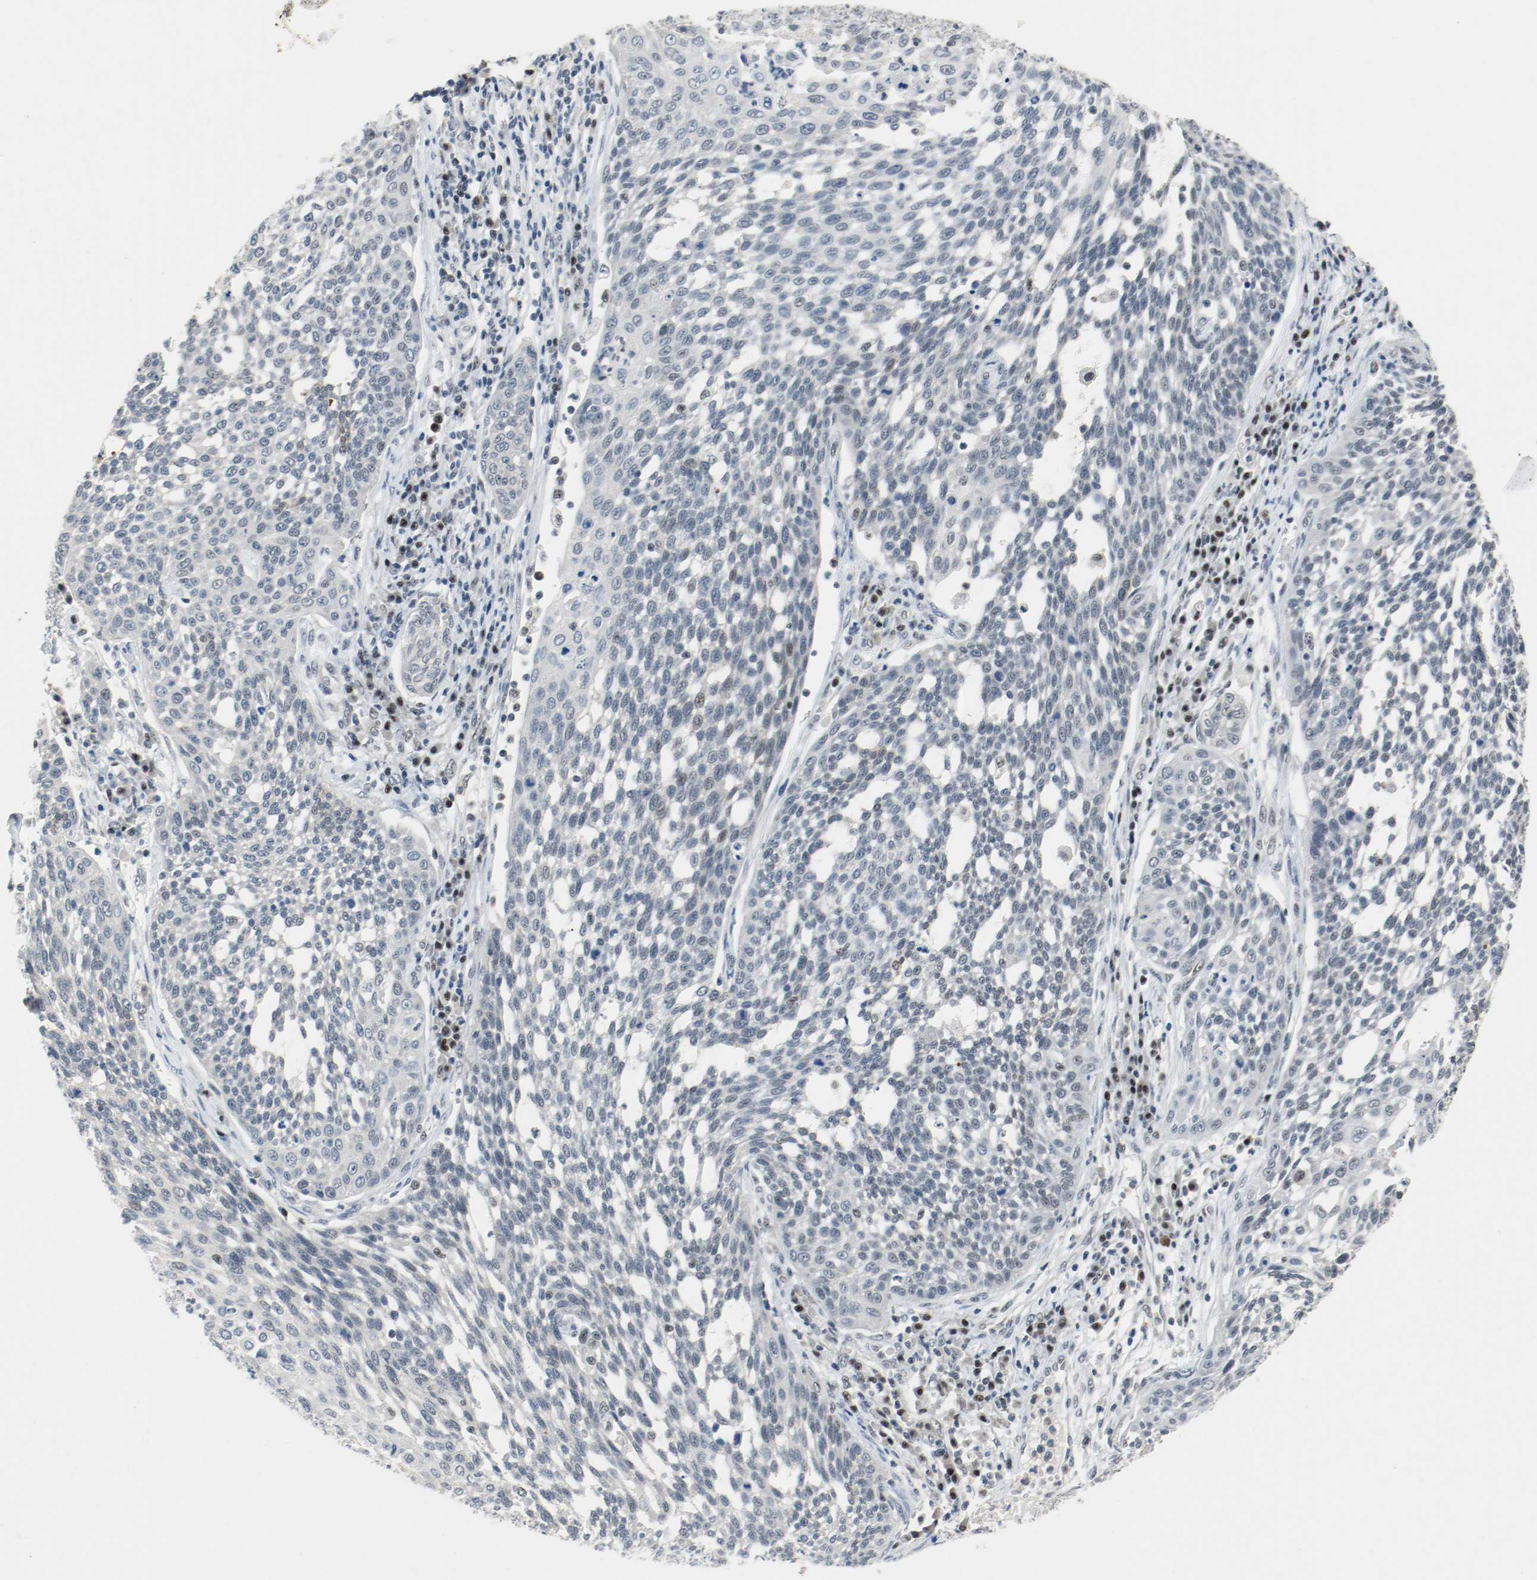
{"staining": {"intensity": "weak", "quantity": "<25%", "location": "nuclear"}, "tissue": "cervical cancer", "cell_type": "Tumor cells", "image_type": "cancer", "snomed": [{"axis": "morphology", "description": "Squamous cell carcinoma, NOS"}, {"axis": "topography", "description": "Cervix"}], "caption": "Immunohistochemistry of squamous cell carcinoma (cervical) shows no staining in tumor cells. Nuclei are stained in blue.", "gene": "ASH1L", "patient": {"sex": "female", "age": 34}}